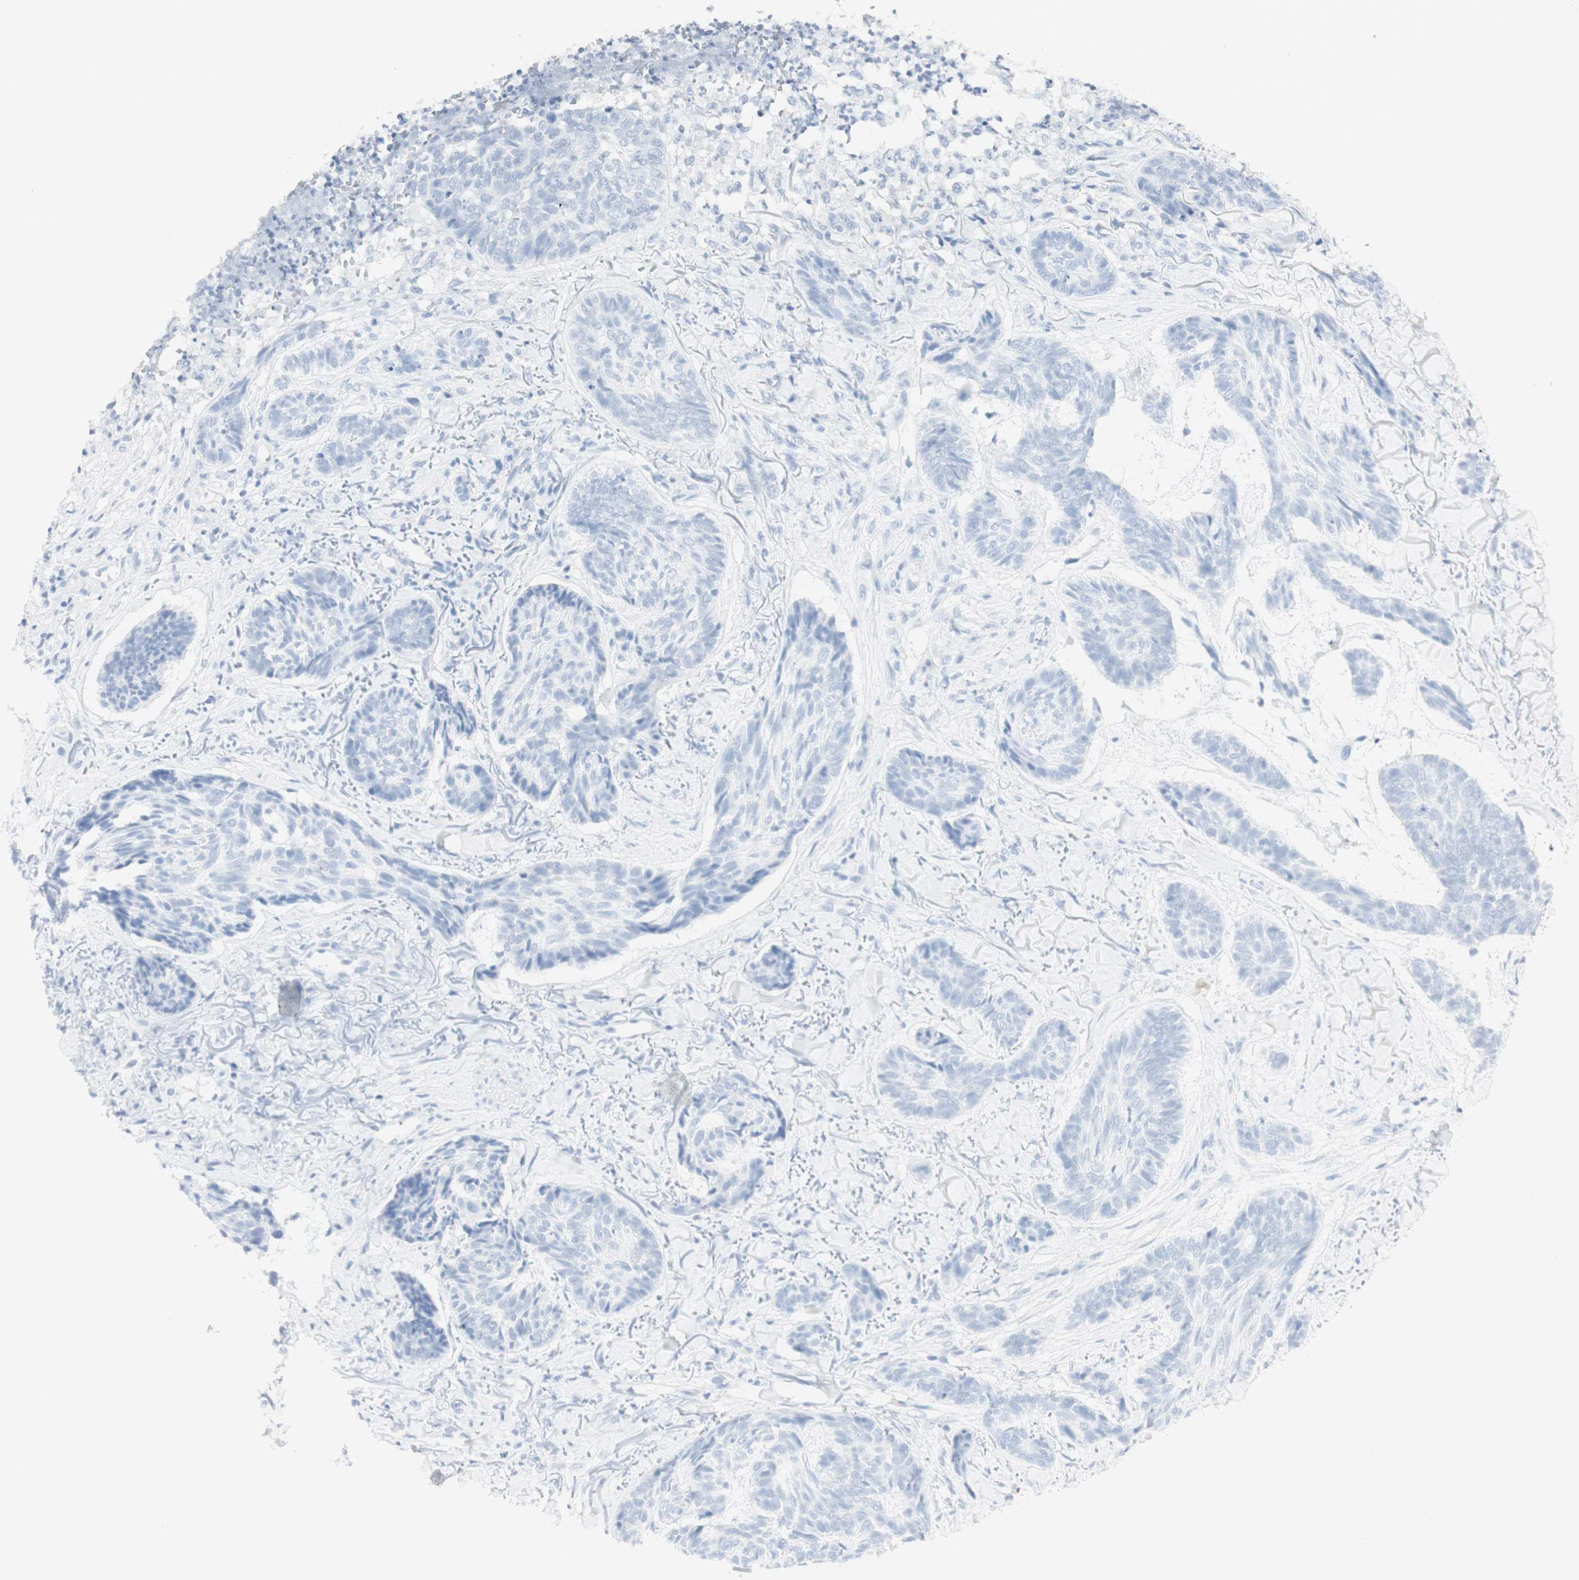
{"staining": {"intensity": "negative", "quantity": "none", "location": "none"}, "tissue": "skin cancer", "cell_type": "Tumor cells", "image_type": "cancer", "snomed": [{"axis": "morphology", "description": "Basal cell carcinoma"}, {"axis": "topography", "description": "Skin"}], "caption": "Immunohistochemistry (IHC) histopathology image of neoplastic tissue: human basal cell carcinoma (skin) stained with DAB (3,3'-diaminobenzidine) demonstrates no significant protein positivity in tumor cells.", "gene": "NAPSA", "patient": {"sex": "male", "age": 43}}